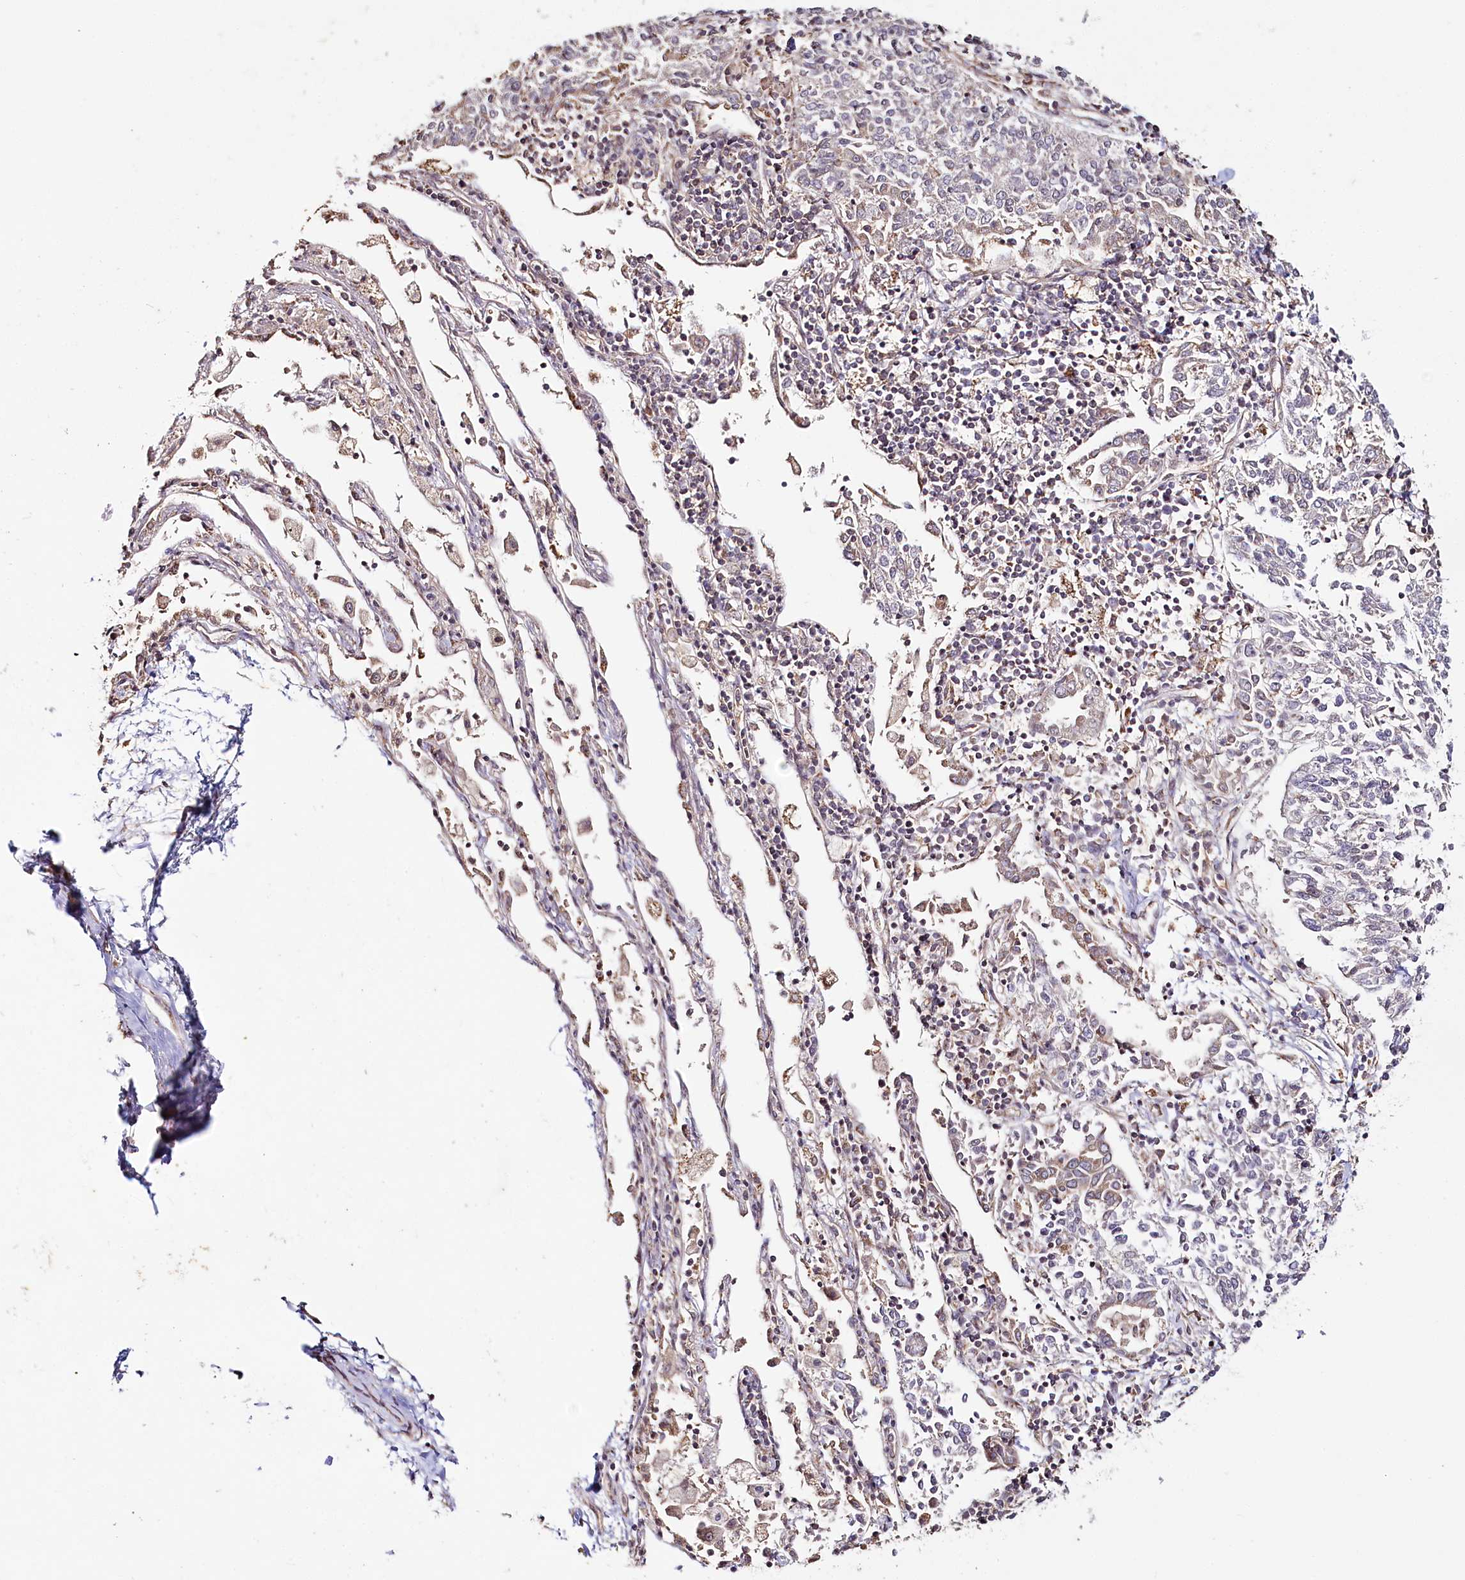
{"staining": {"intensity": "weak", "quantity": "<25%", "location": "cytoplasmic/membranous"}, "tissue": "lung cancer", "cell_type": "Tumor cells", "image_type": "cancer", "snomed": [{"axis": "morphology", "description": "Normal tissue, NOS"}, {"axis": "morphology", "description": "Squamous cell carcinoma, NOS"}, {"axis": "topography", "description": "Cartilage tissue"}, {"axis": "topography", "description": "Lung"}, {"axis": "topography", "description": "Peripheral nerve tissue"}], "caption": "Lung cancer was stained to show a protein in brown. There is no significant expression in tumor cells.", "gene": "OTUD4", "patient": {"sex": "female", "age": 49}}